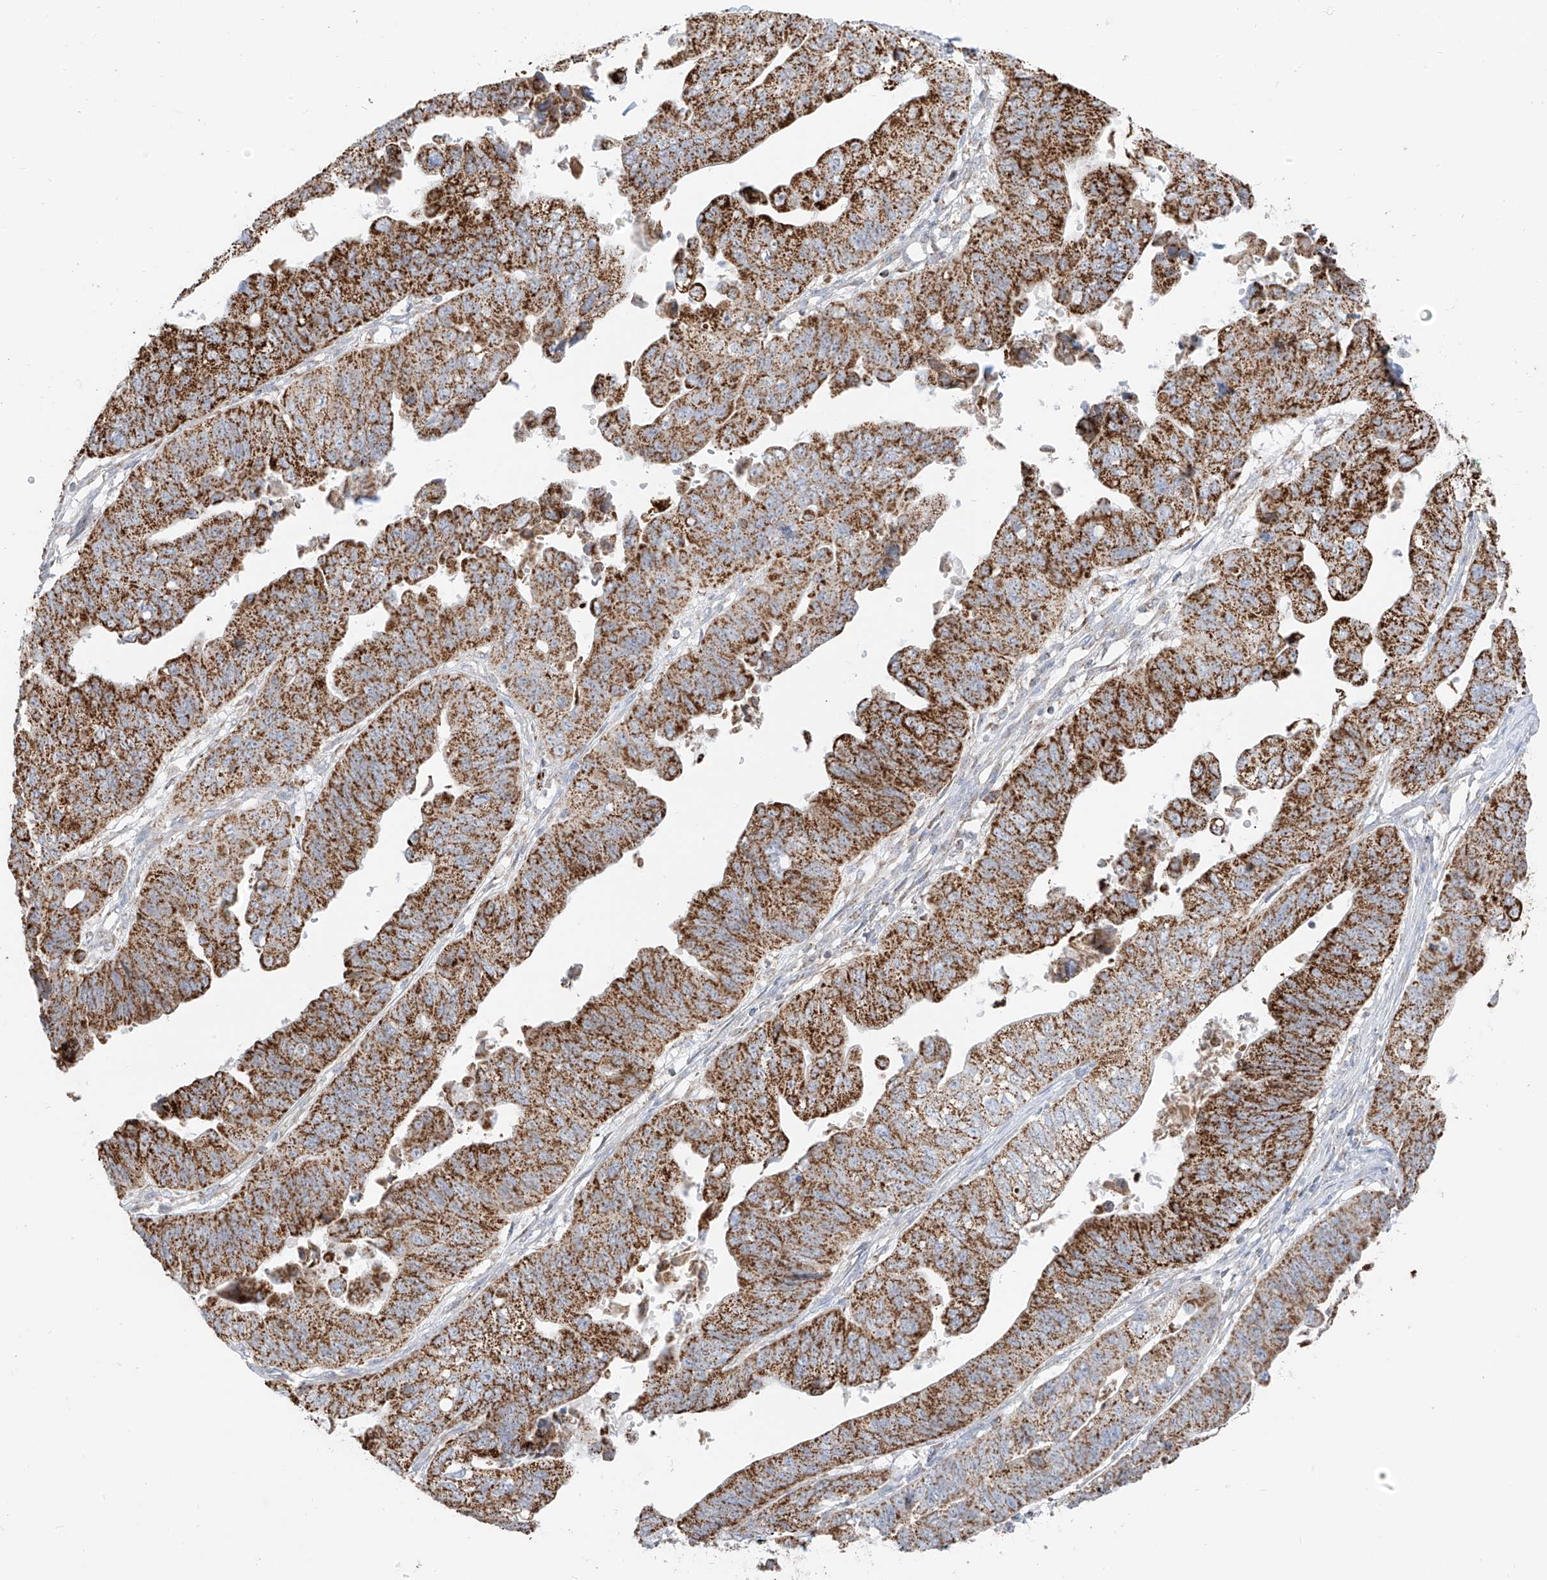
{"staining": {"intensity": "strong", "quantity": ">75%", "location": "cytoplasmic/membranous"}, "tissue": "stomach cancer", "cell_type": "Tumor cells", "image_type": "cancer", "snomed": [{"axis": "morphology", "description": "Adenocarcinoma, NOS"}, {"axis": "topography", "description": "Stomach"}], "caption": "This is a histology image of immunohistochemistry (IHC) staining of adenocarcinoma (stomach), which shows strong expression in the cytoplasmic/membranous of tumor cells.", "gene": "ETHE1", "patient": {"sex": "male", "age": 59}}